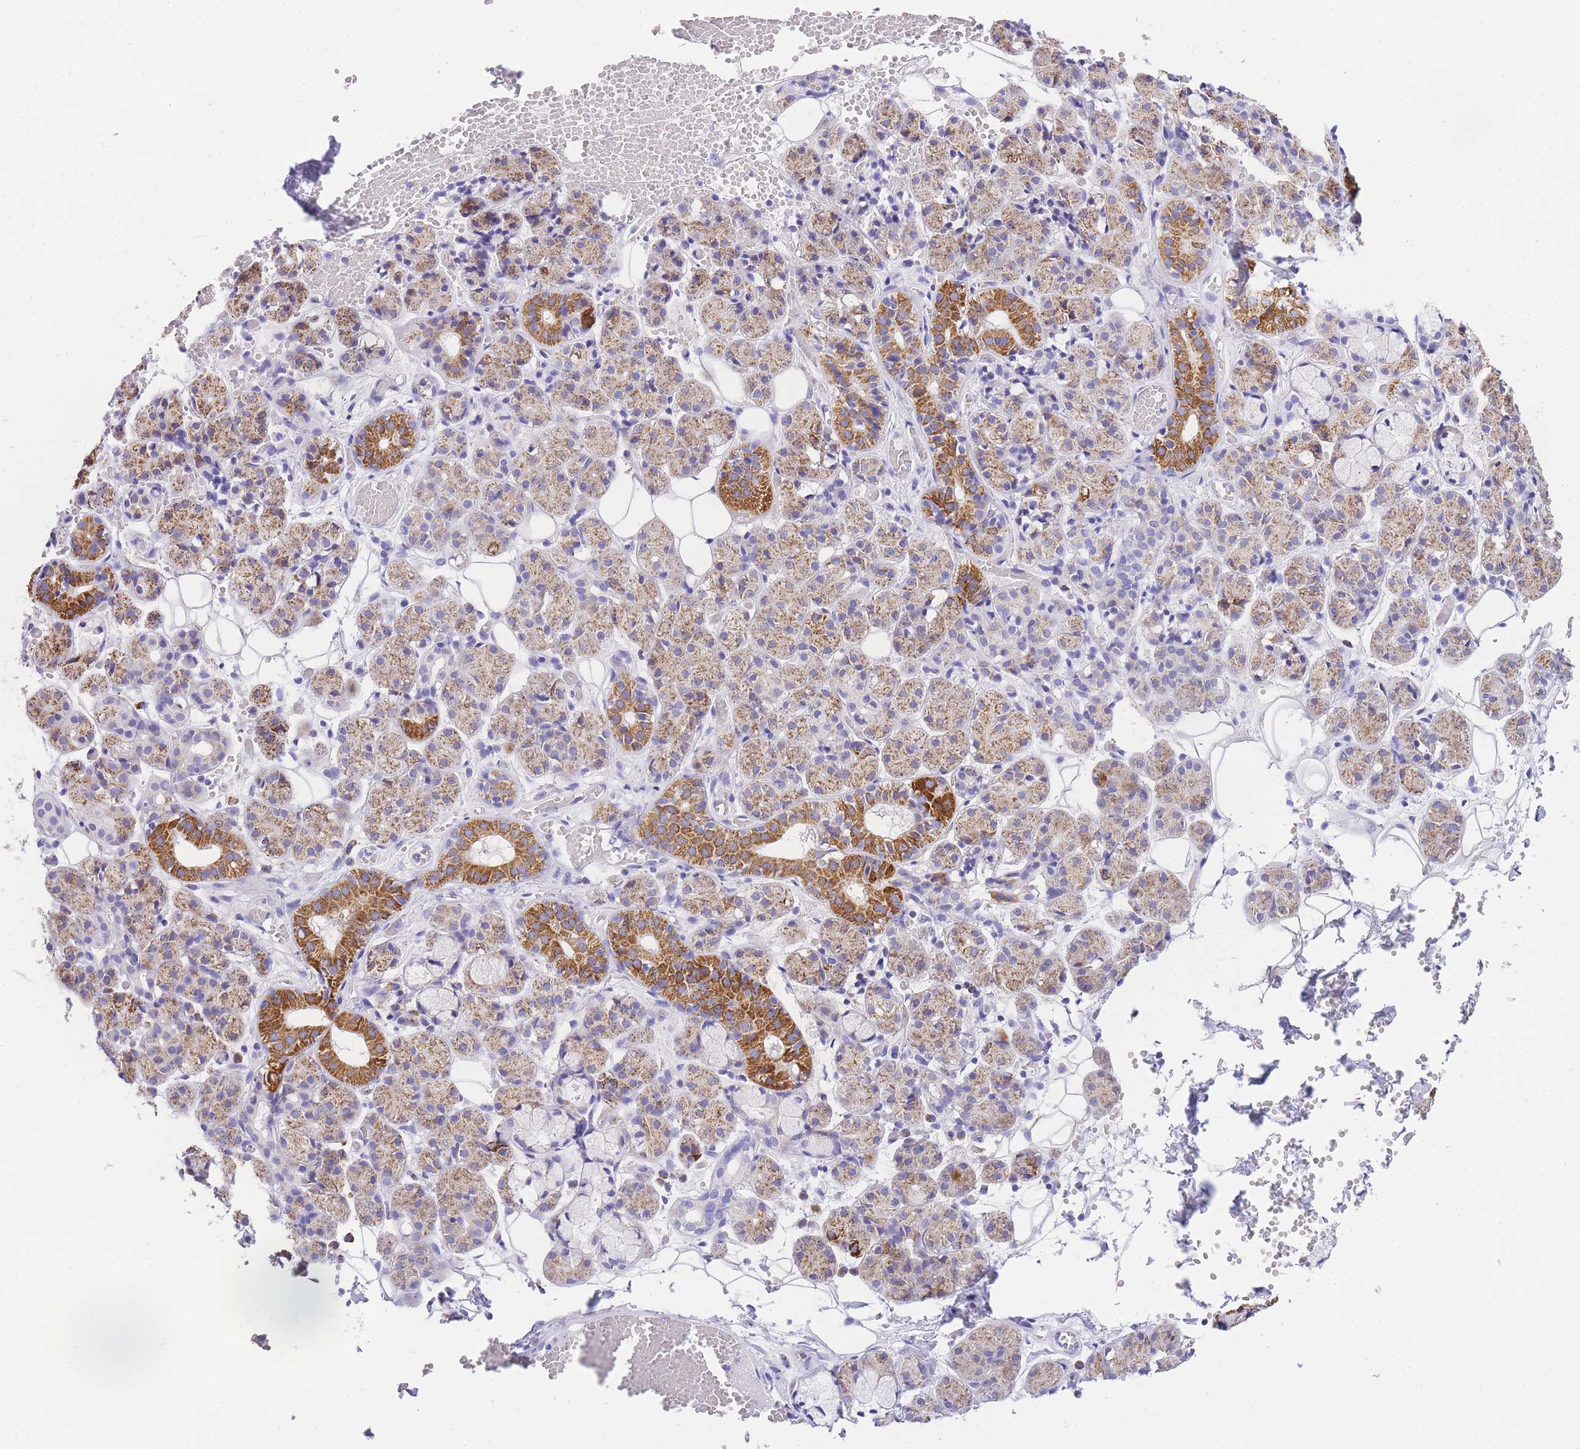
{"staining": {"intensity": "strong", "quantity": "<25%", "location": "cytoplasmic/membranous"}, "tissue": "salivary gland", "cell_type": "Glandular cells", "image_type": "normal", "snomed": [{"axis": "morphology", "description": "Normal tissue, NOS"}, {"axis": "topography", "description": "Salivary gland"}], "caption": "IHC of unremarkable salivary gland exhibits medium levels of strong cytoplasmic/membranous positivity in approximately <25% of glandular cells.", "gene": "NKD2", "patient": {"sex": "male", "age": 63}}